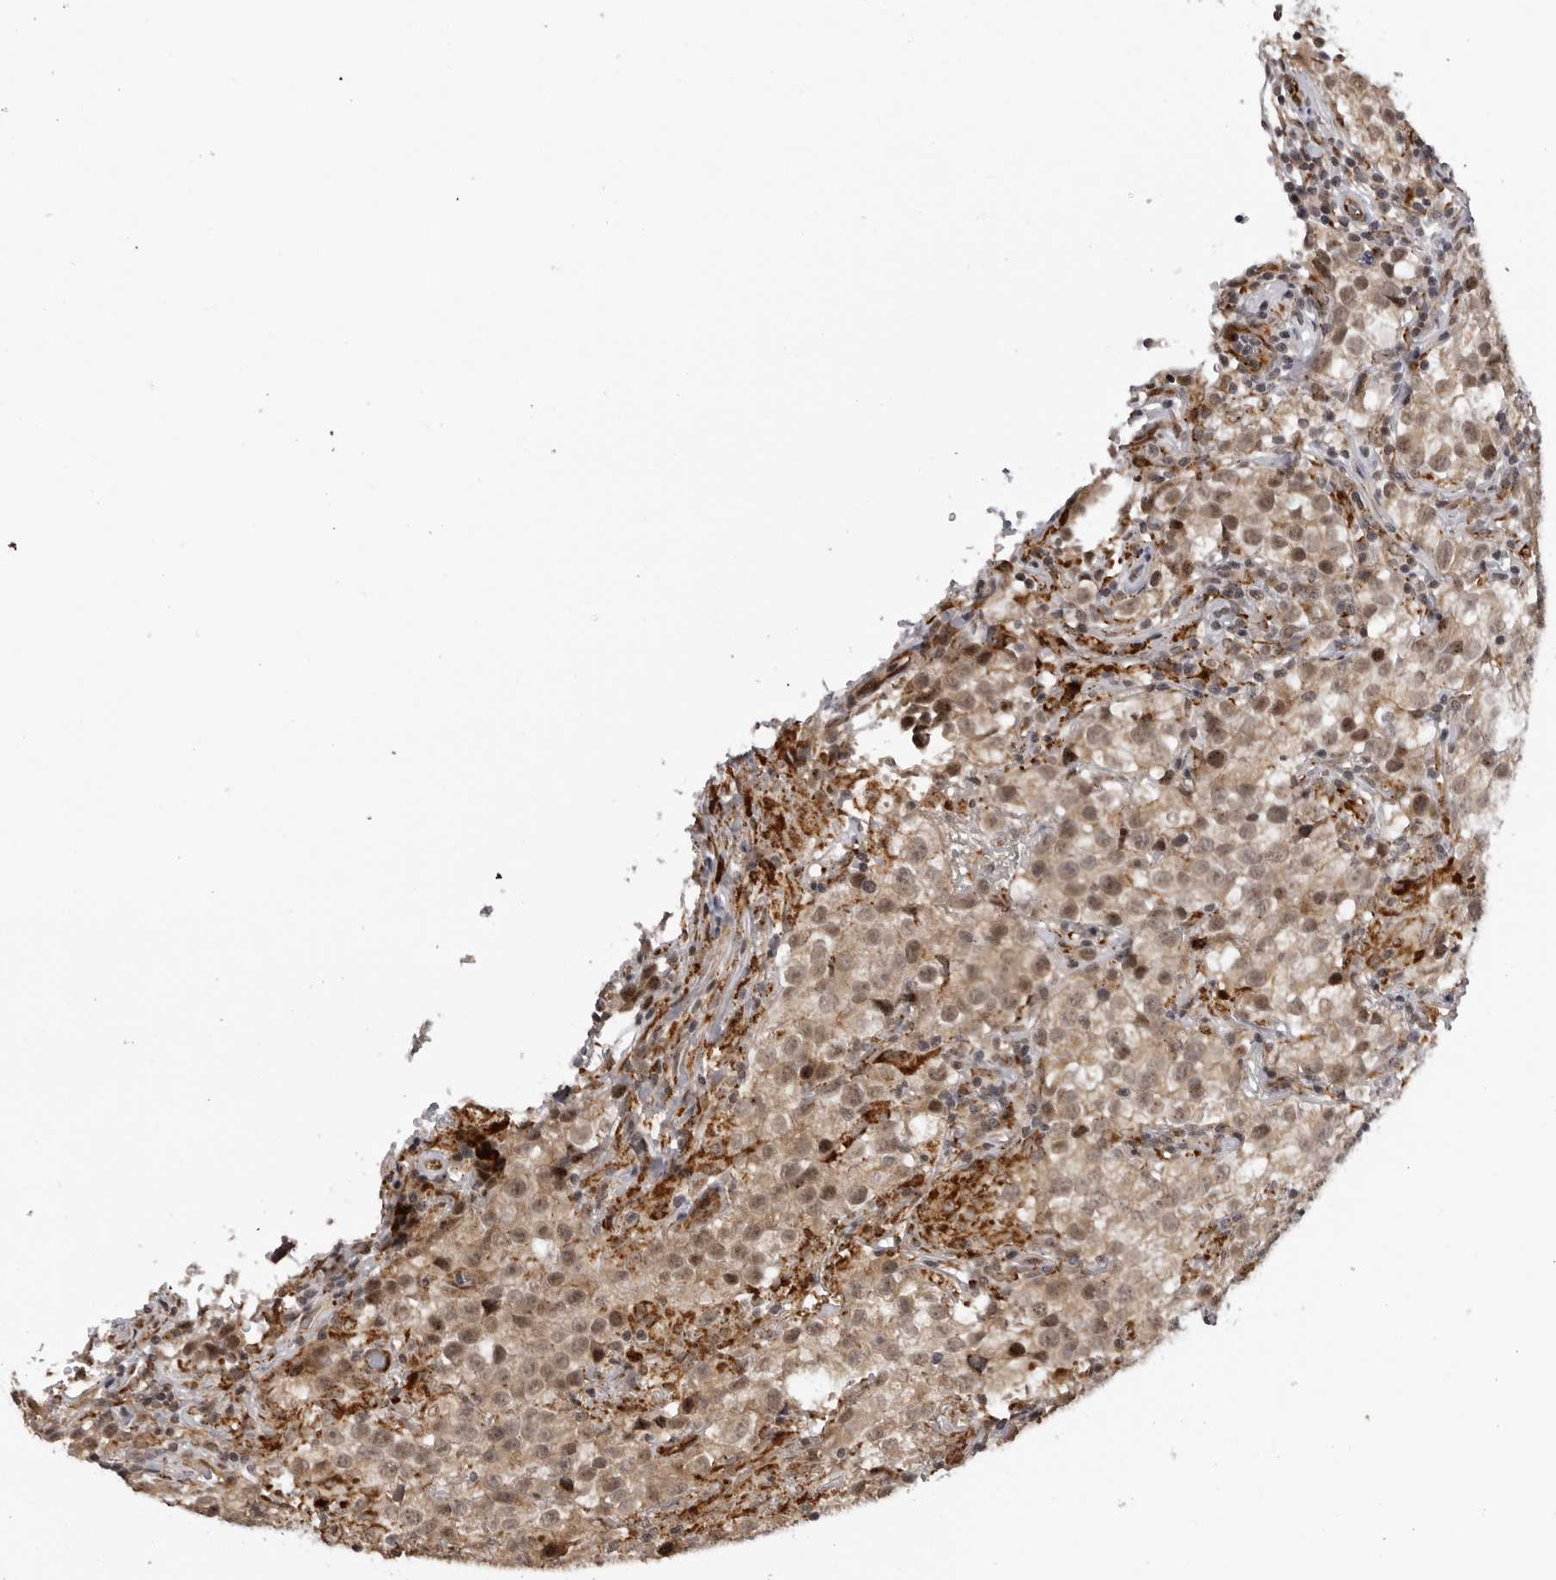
{"staining": {"intensity": "moderate", "quantity": ">75%", "location": "cytoplasmic/membranous,nuclear"}, "tissue": "testis cancer", "cell_type": "Tumor cells", "image_type": "cancer", "snomed": [{"axis": "morphology", "description": "Seminoma, NOS"}, {"axis": "morphology", "description": "Carcinoma, Embryonal, NOS"}, {"axis": "topography", "description": "Testis"}], "caption": "DAB immunohistochemical staining of human embryonal carcinoma (testis) exhibits moderate cytoplasmic/membranous and nuclear protein positivity in approximately >75% of tumor cells.", "gene": "DNAH14", "patient": {"sex": "male", "age": 43}}